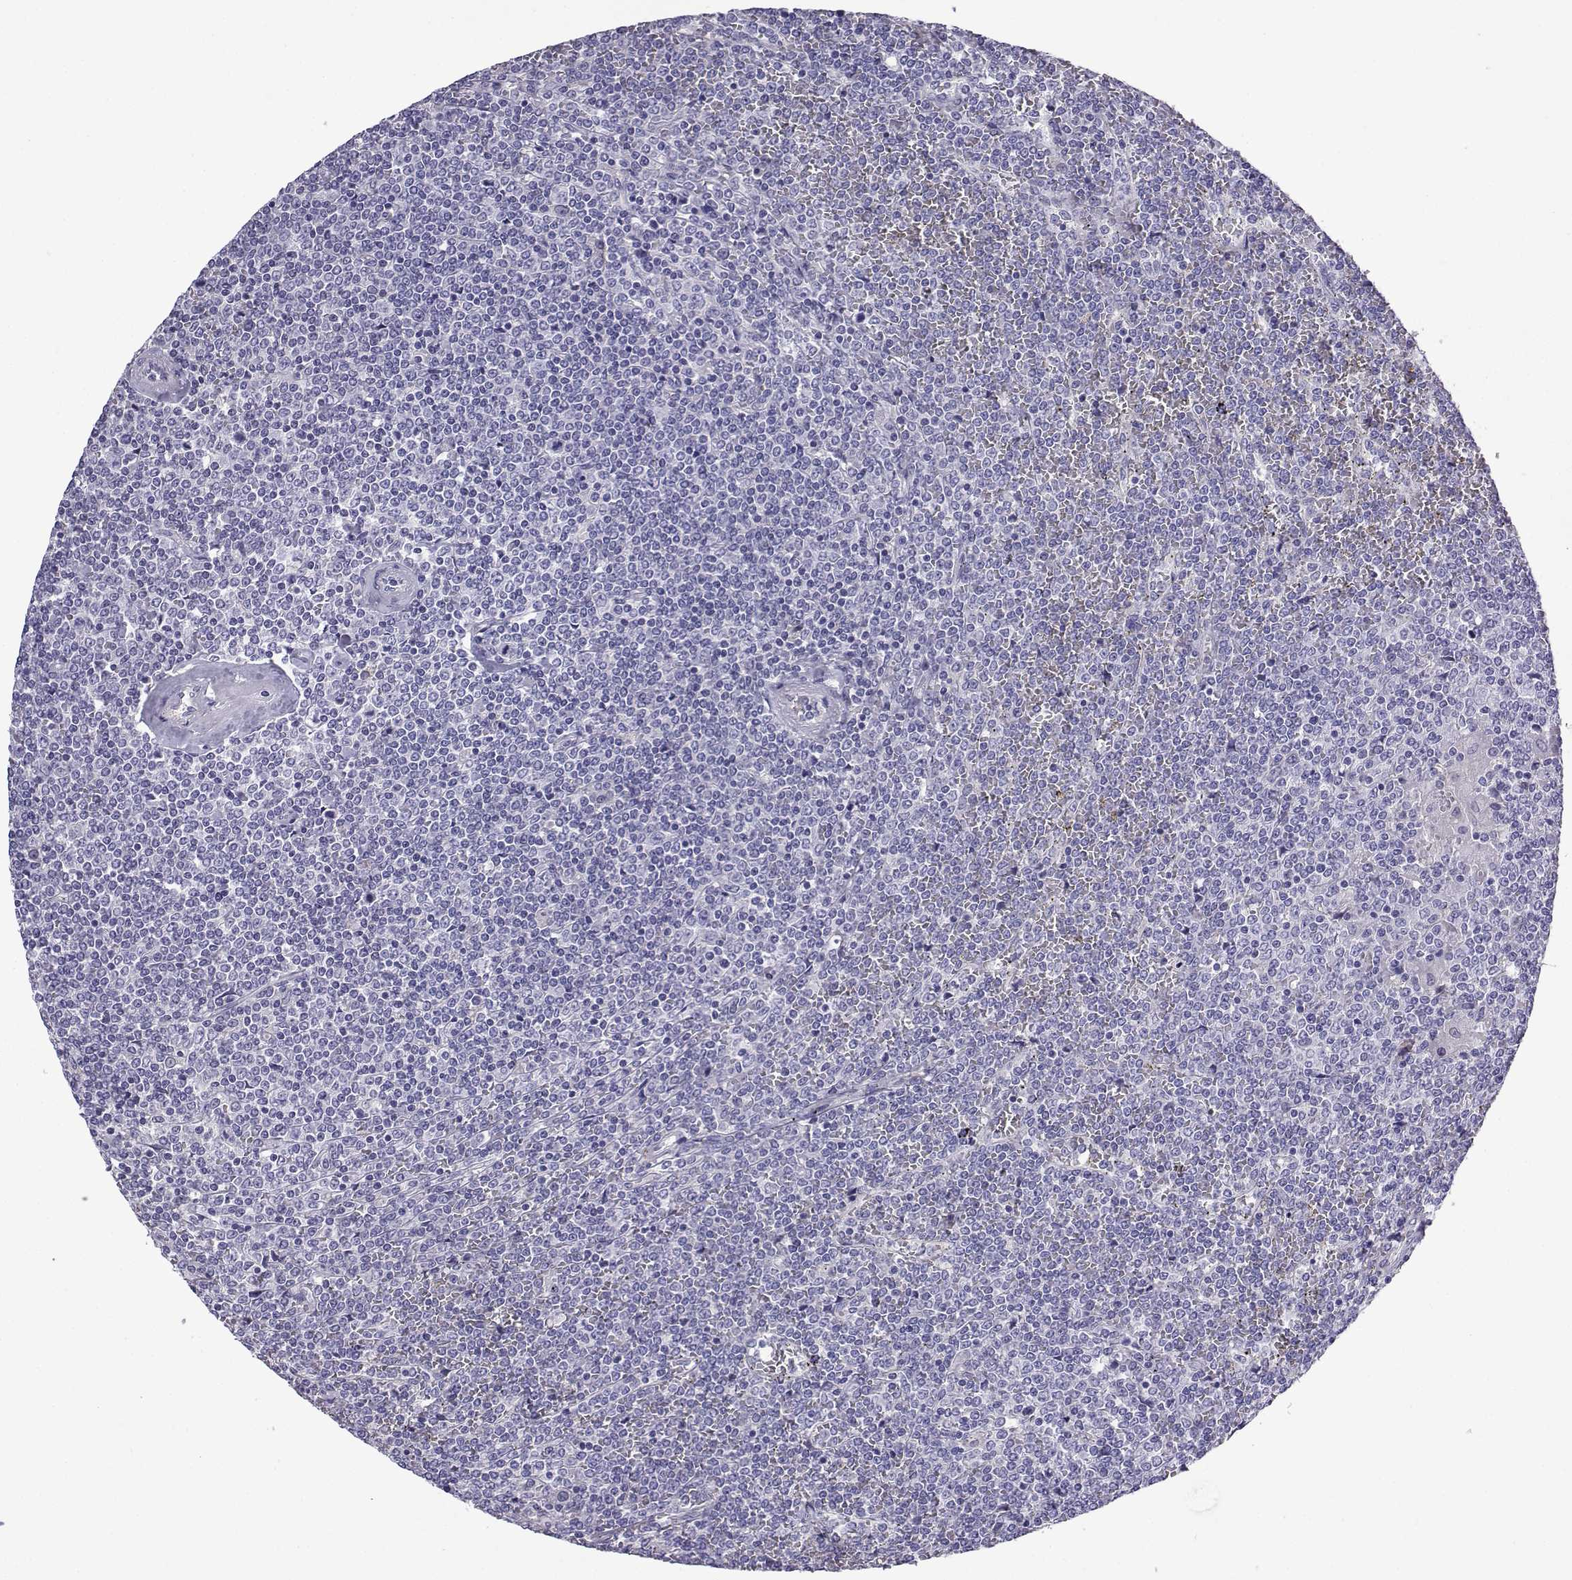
{"staining": {"intensity": "negative", "quantity": "none", "location": "none"}, "tissue": "lymphoma", "cell_type": "Tumor cells", "image_type": "cancer", "snomed": [{"axis": "morphology", "description": "Malignant lymphoma, non-Hodgkin's type, Low grade"}, {"axis": "topography", "description": "Spleen"}], "caption": "Tumor cells are negative for brown protein staining in malignant lymphoma, non-Hodgkin's type (low-grade).", "gene": "CFAP70", "patient": {"sex": "female", "age": 19}}